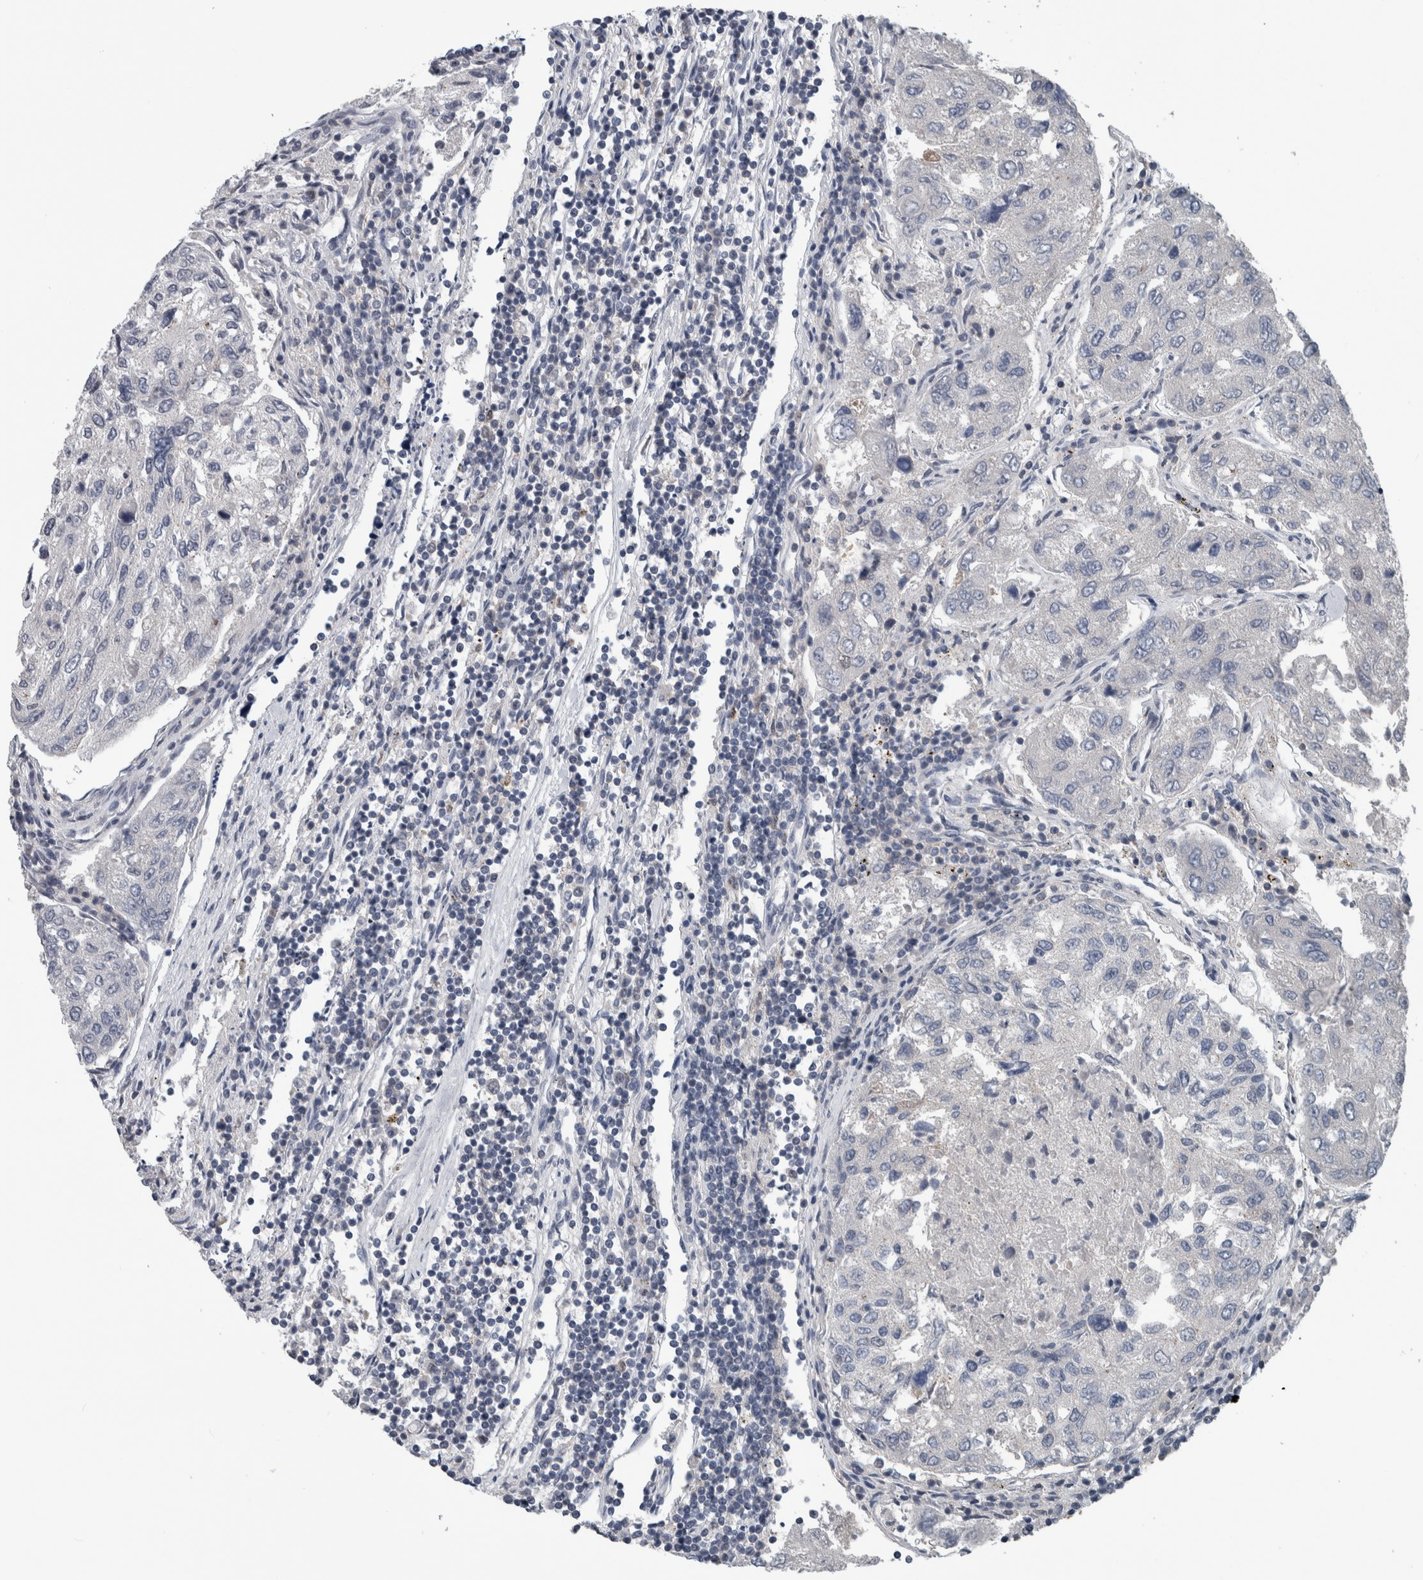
{"staining": {"intensity": "negative", "quantity": "none", "location": "none"}, "tissue": "urothelial cancer", "cell_type": "Tumor cells", "image_type": "cancer", "snomed": [{"axis": "morphology", "description": "Urothelial carcinoma, High grade"}, {"axis": "topography", "description": "Lymph node"}, {"axis": "topography", "description": "Urinary bladder"}], "caption": "Urothelial cancer was stained to show a protein in brown. There is no significant expression in tumor cells. (Stains: DAB immunohistochemistry (IHC) with hematoxylin counter stain, Microscopy: brightfield microscopy at high magnification).", "gene": "MAFF", "patient": {"sex": "male", "age": 51}}